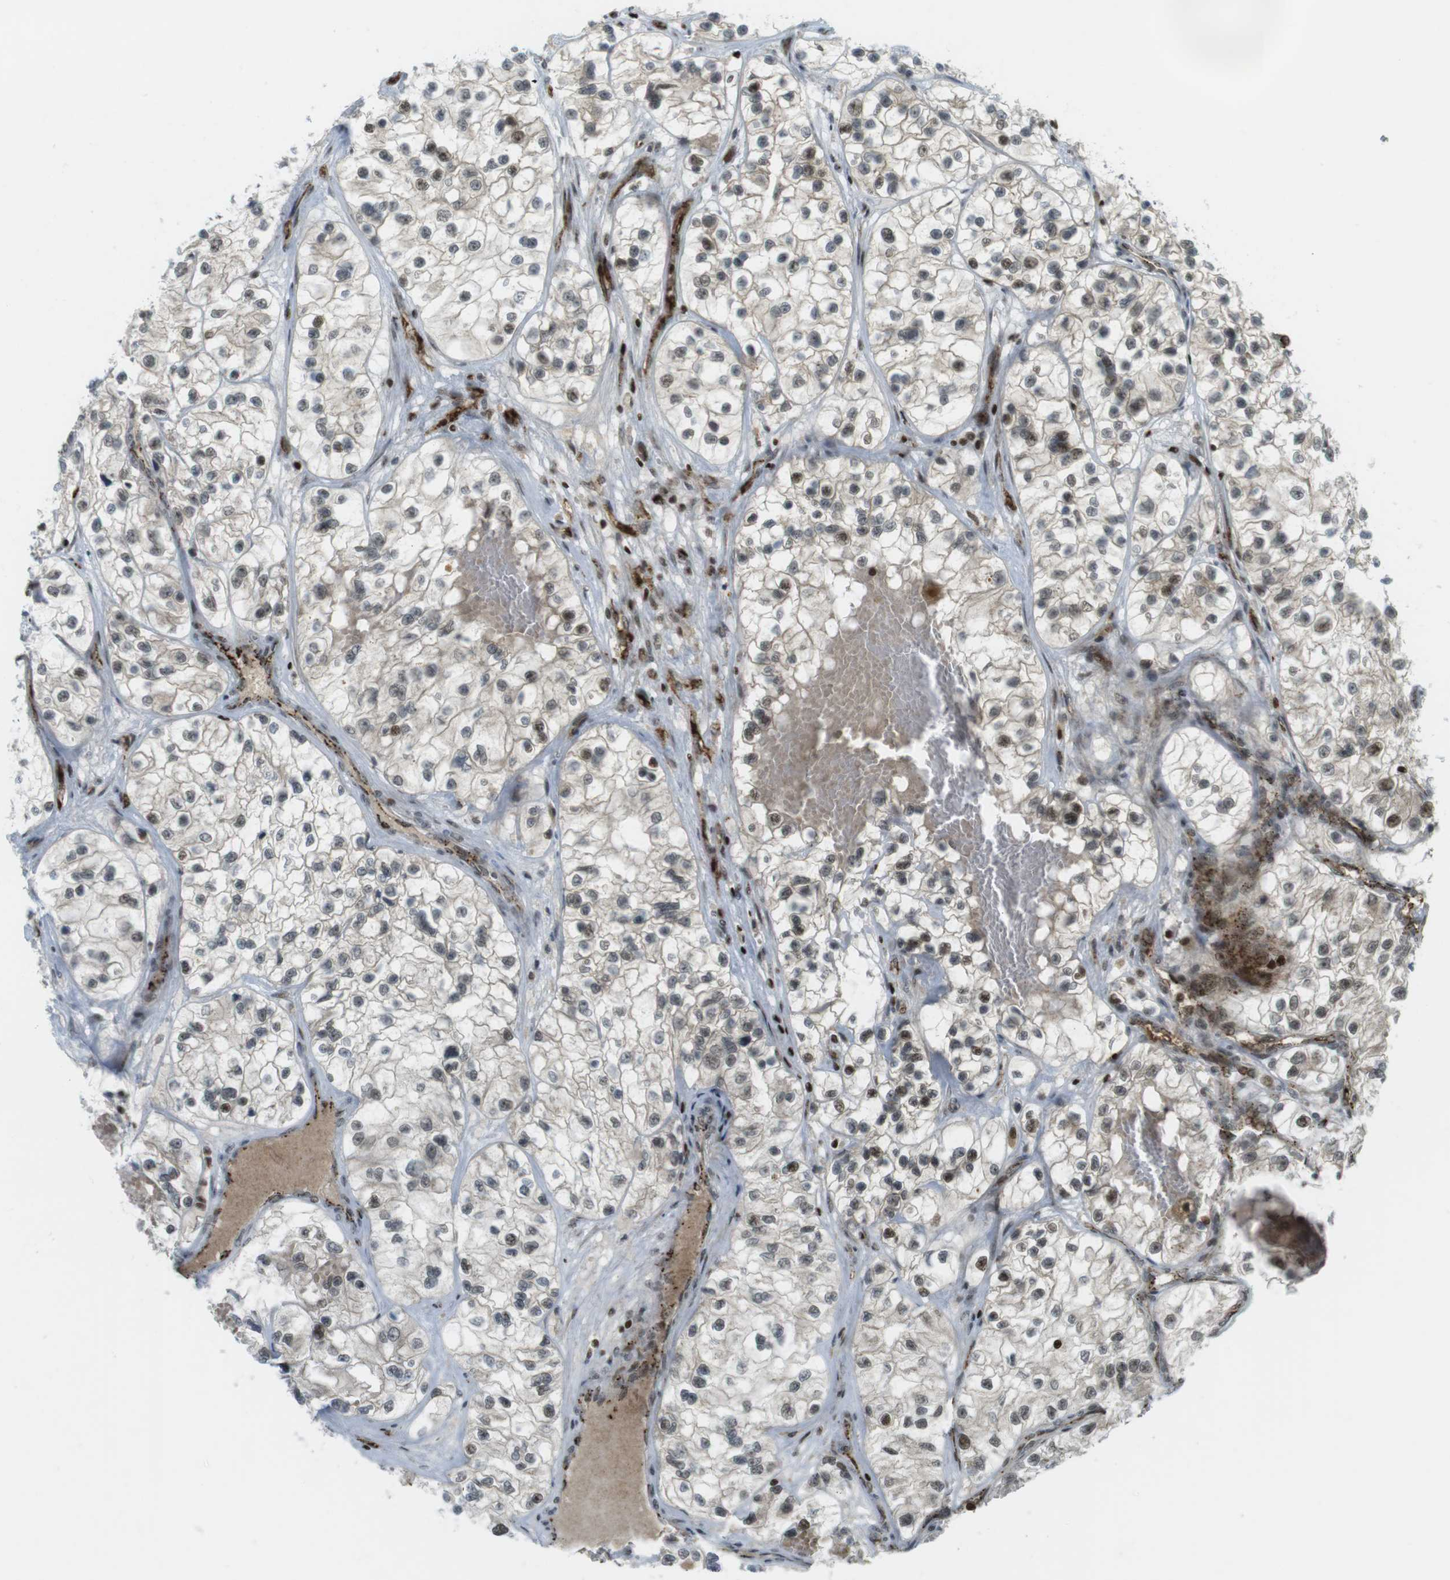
{"staining": {"intensity": "moderate", "quantity": ">75%", "location": "cytoplasmic/membranous,nuclear"}, "tissue": "renal cancer", "cell_type": "Tumor cells", "image_type": "cancer", "snomed": [{"axis": "morphology", "description": "Adenocarcinoma, NOS"}, {"axis": "topography", "description": "Kidney"}], "caption": "A brown stain shows moderate cytoplasmic/membranous and nuclear positivity of a protein in adenocarcinoma (renal) tumor cells.", "gene": "PPP1R13B", "patient": {"sex": "female", "age": 57}}